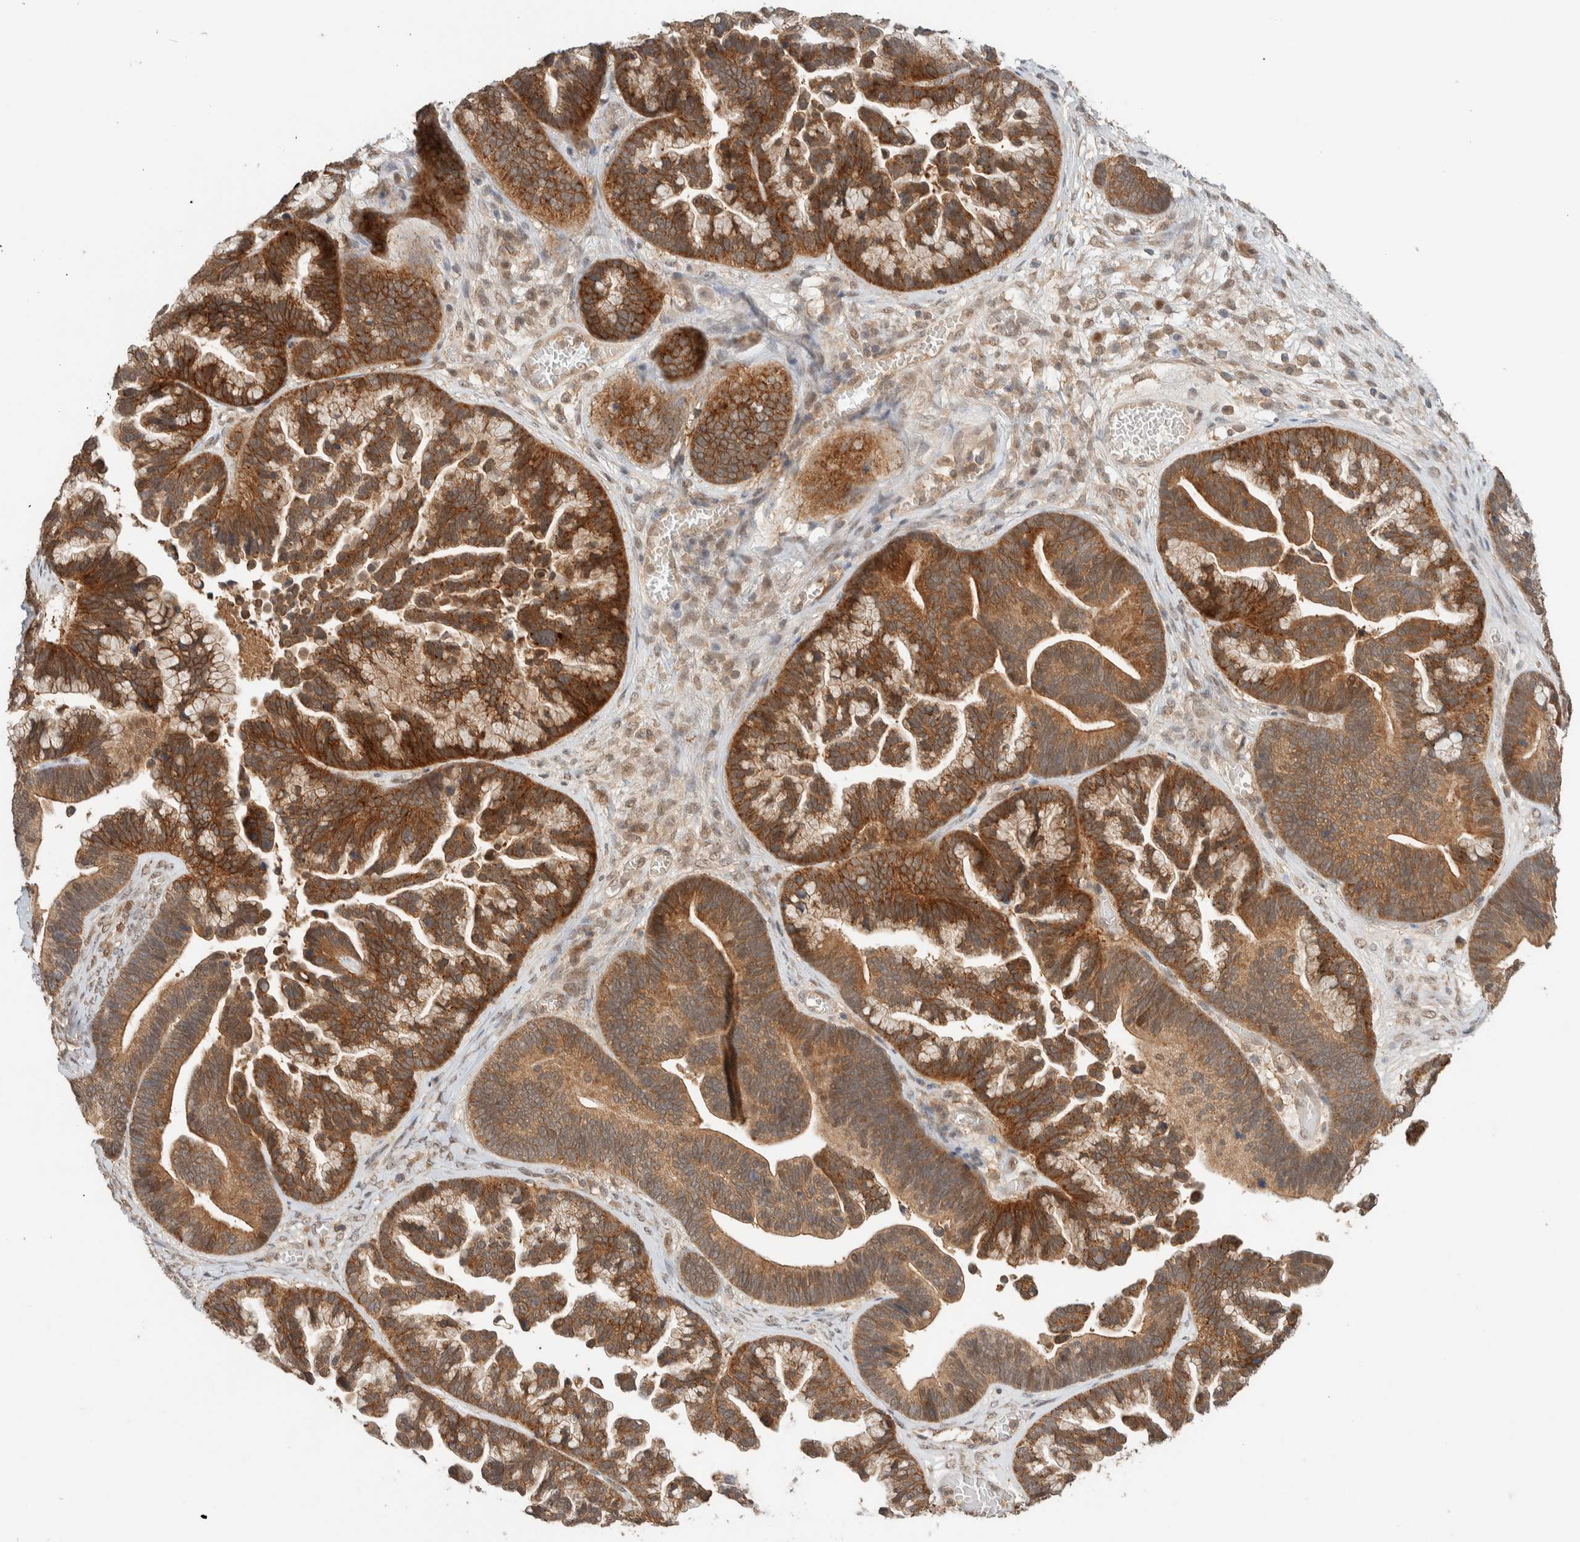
{"staining": {"intensity": "strong", "quantity": ">75%", "location": "cytoplasmic/membranous"}, "tissue": "ovarian cancer", "cell_type": "Tumor cells", "image_type": "cancer", "snomed": [{"axis": "morphology", "description": "Cystadenocarcinoma, serous, NOS"}, {"axis": "topography", "description": "Ovary"}], "caption": "Brown immunohistochemical staining in human ovarian serous cystadenocarcinoma shows strong cytoplasmic/membranous expression in approximately >75% of tumor cells.", "gene": "ZNF567", "patient": {"sex": "female", "age": 56}}